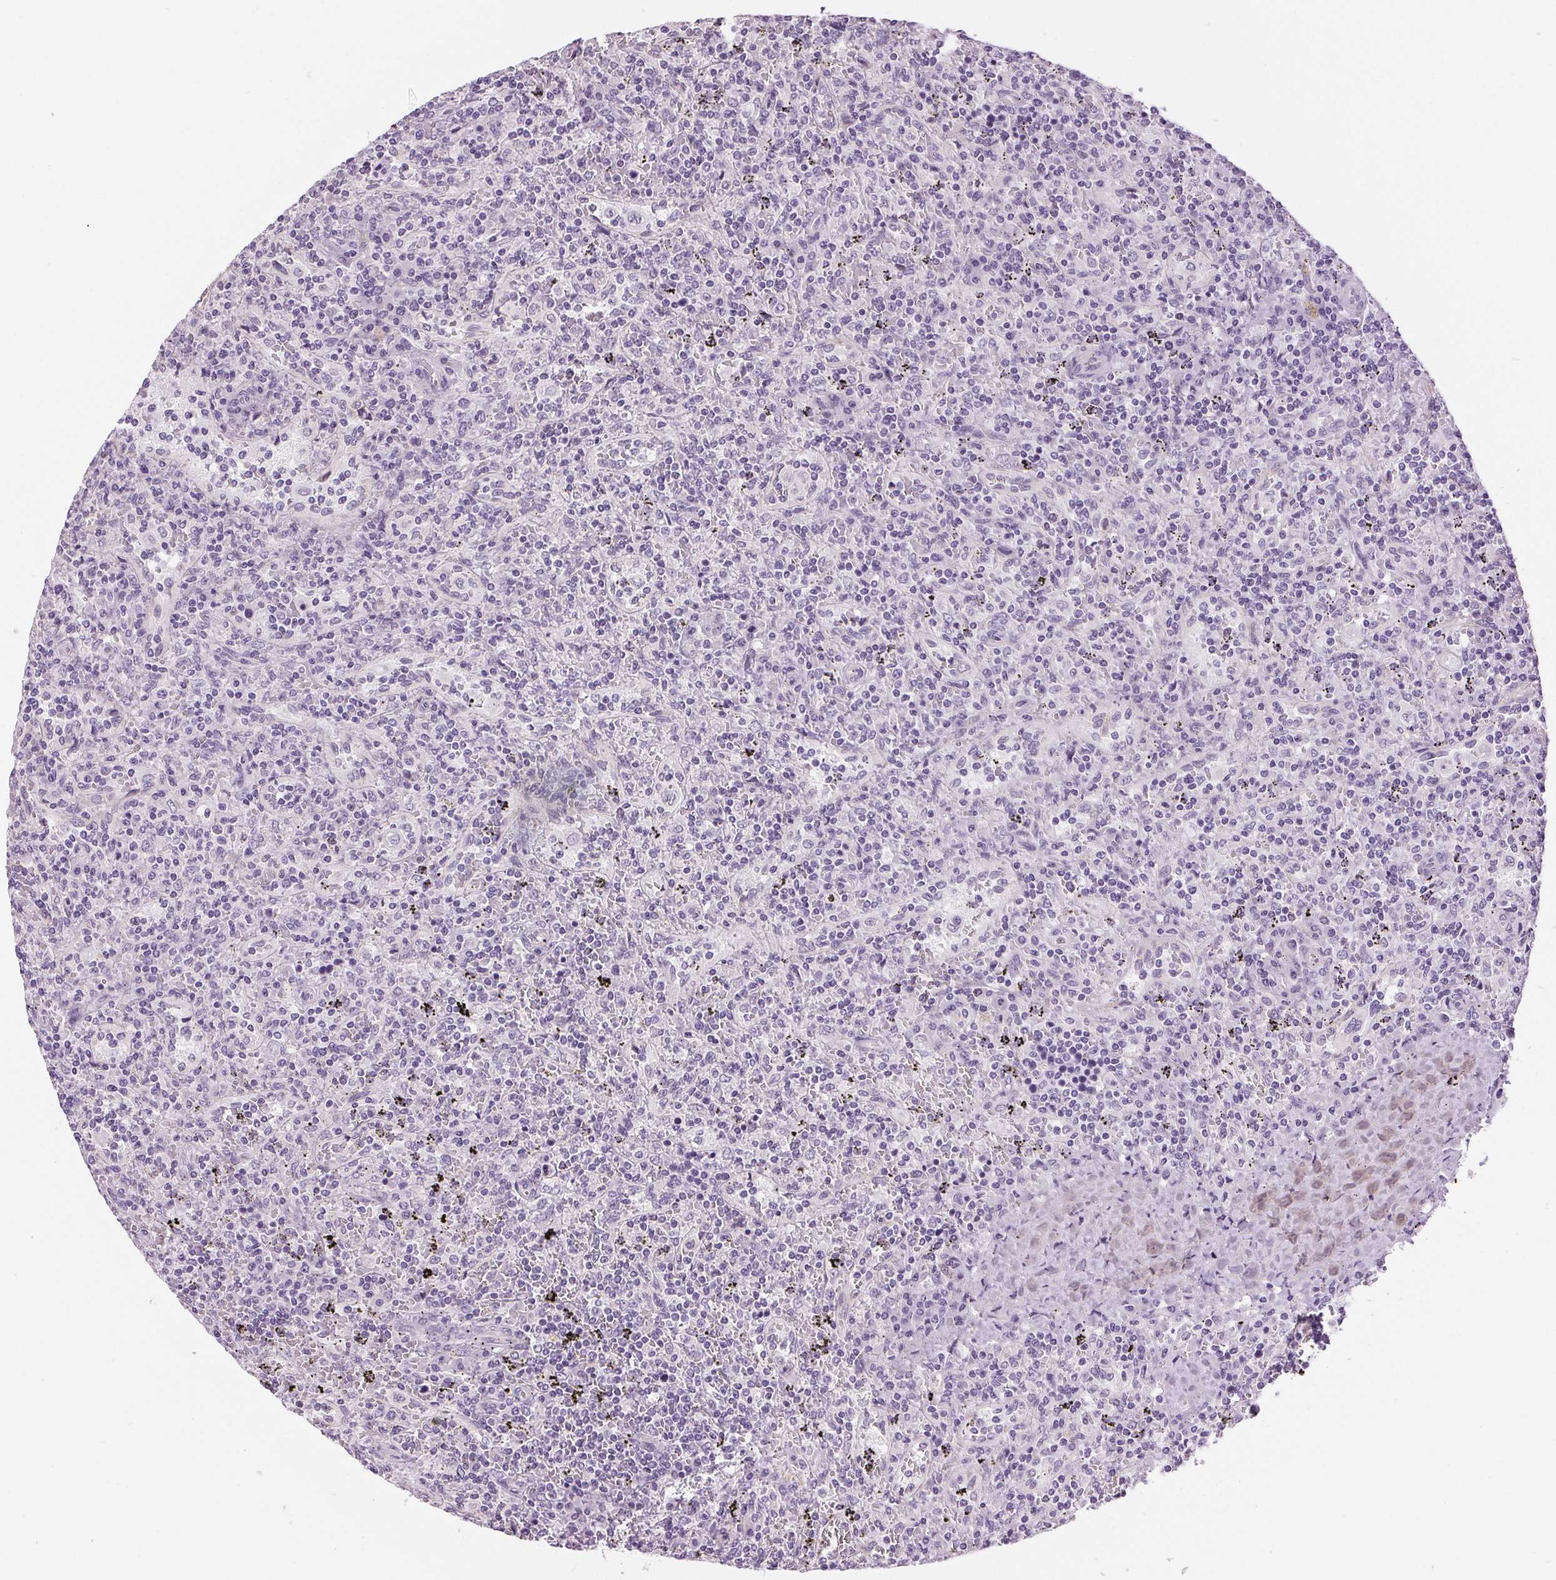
{"staining": {"intensity": "negative", "quantity": "none", "location": "none"}, "tissue": "lymphoma", "cell_type": "Tumor cells", "image_type": "cancer", "snomed": [{"axis": "morphology", "description": "Malignant lymphoma, non-Hodgkin's type, Low grade"}, {"axis": "topography", "description": "Spleen"}], "caption": "Immunohistochemistry (IHC) image of human lymphoma stained for a protein (brown), which demonstrates no positivity in tumor cells.", "gene": "MISP", "patient": {"sex": "male", "age": 62}}